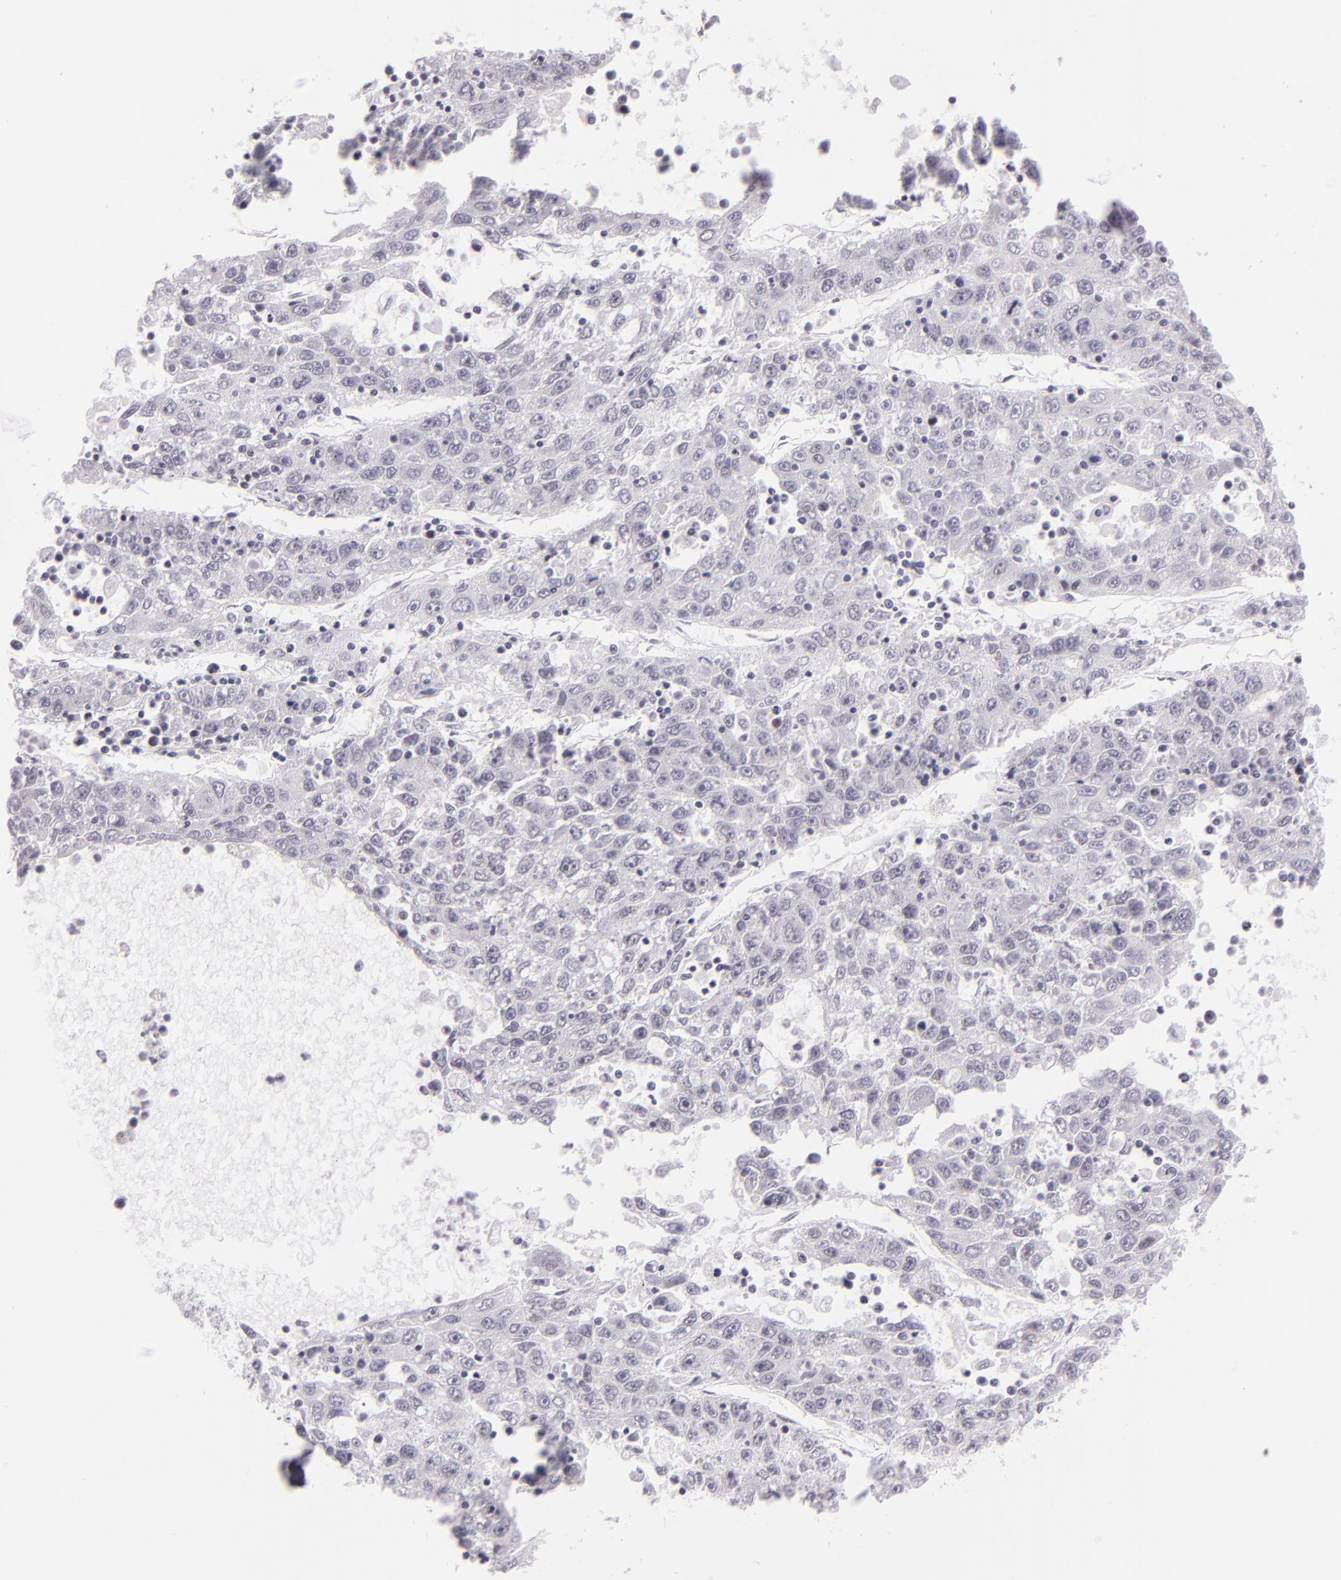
{"staining": {"intensity": "negative", "quantity": "none", "location": "none"}, "tissue": "liver cancer", "cell_type": "Tumor cells", "image_type": "cancer", "snomed": [{"axis": "morphology", "description": "Carcinoma, Hepatocellular, NOS"}, {"axis": "topography", "description": "Liver"}], "caption": "Micrograph shows no significant protein expression in tumor cells of liver cancer (hepatocellular carcinoma). (DAB (3,3'-diaminobenzidine) IHC with hematoxylin counter stain).", "gene": "MCM3", "patient": {"sex": "male", "age": 49}}